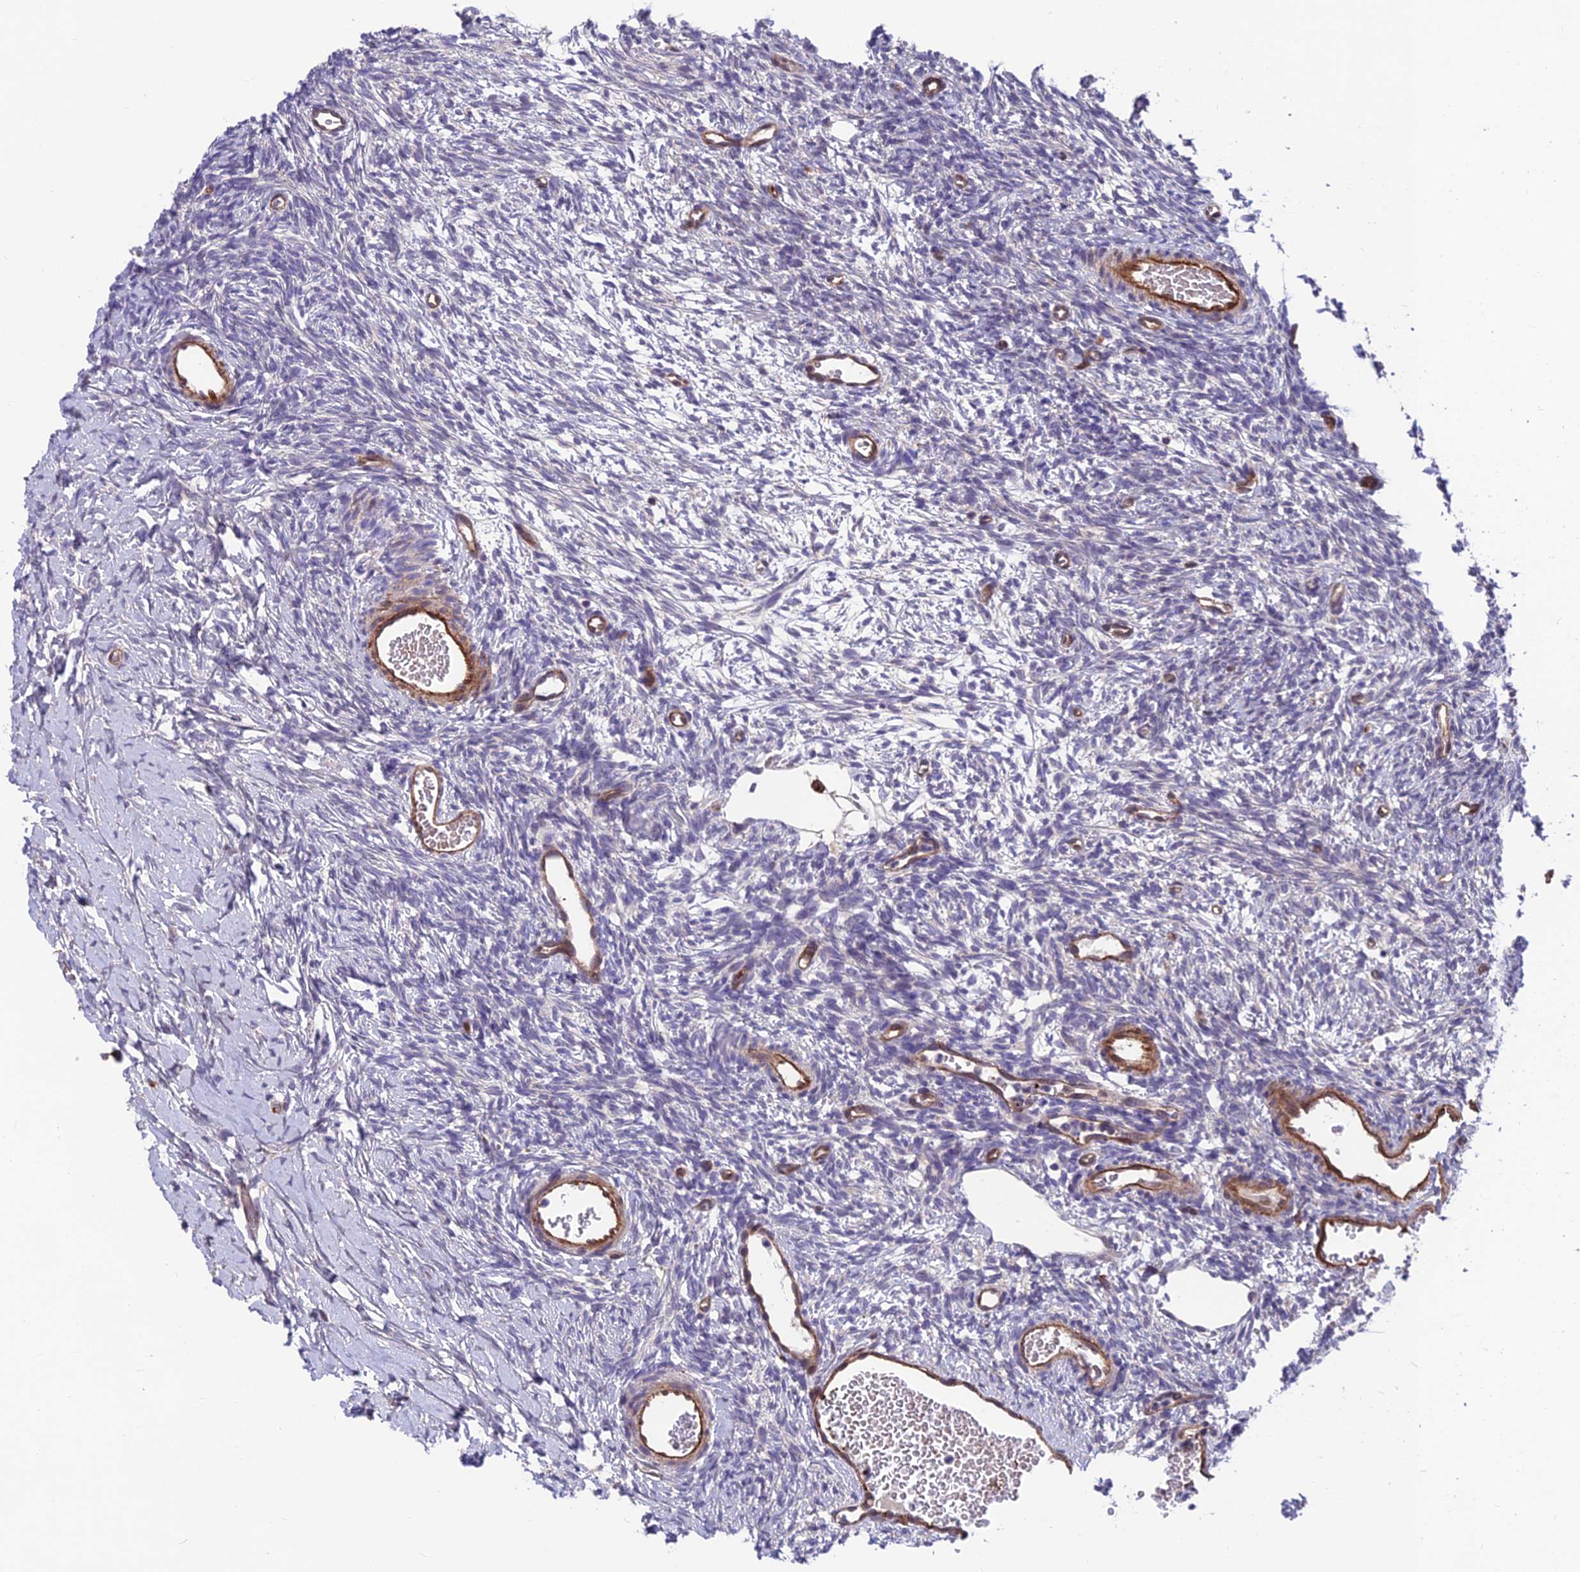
{"staining": {"intensity": "negative", "quantity": "none", "location": "none"}, "tissue": "ovary", "cell_type": "Ovarian stroma cells", "image_type": "normal", "snomed": [{"axis": "morphology", "description": "Normal tissue, NOS"}, {"axis": "topography", "description": "Ovary"}], "caption": "This is a photomicrograph of immunohistochemistry (IHC) staining of benign ovary, which shows no positivity in ovarian stroma cells.", "gene": "RTN4RL1", "patient": {"sex": "female", "age": 39}}